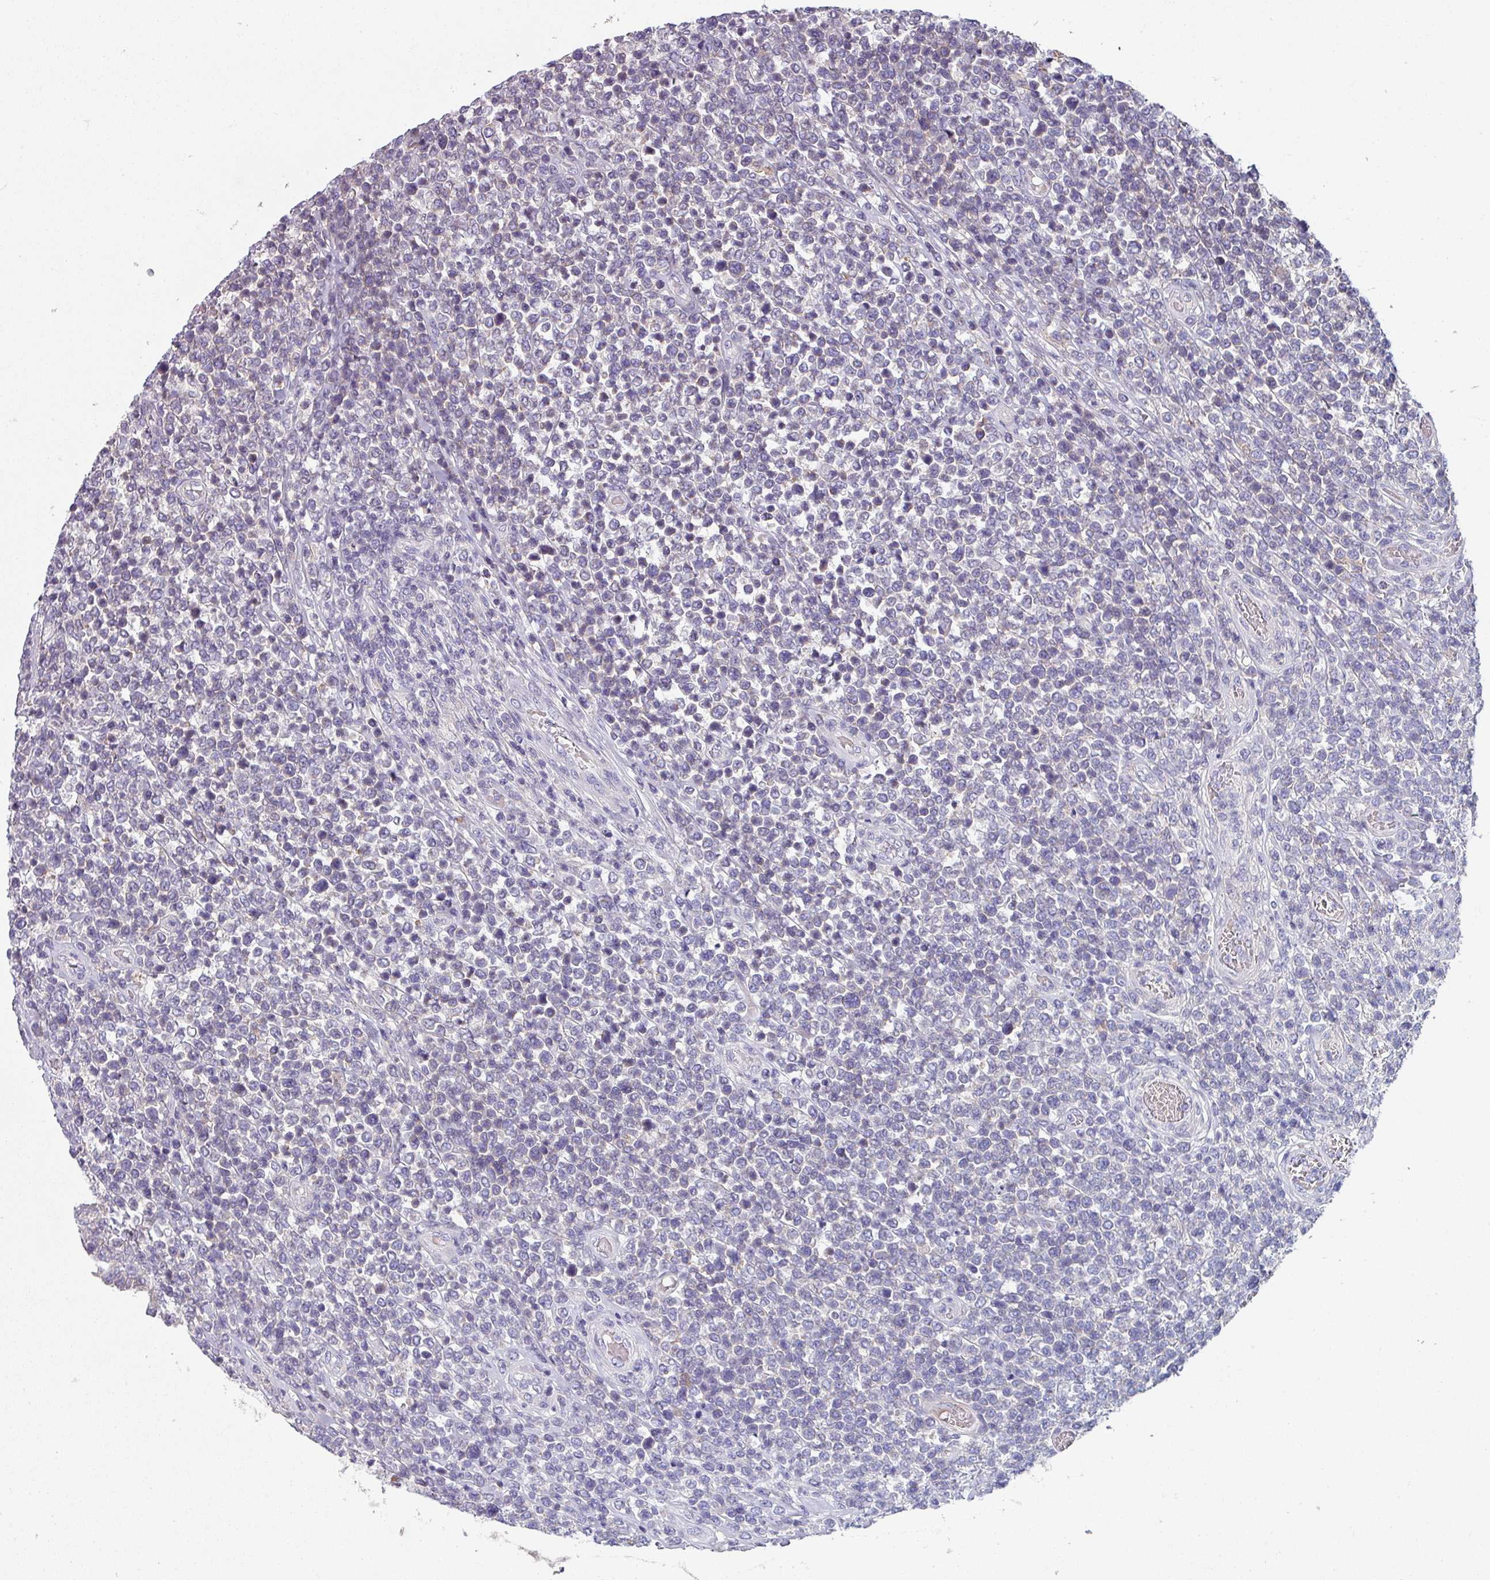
{"staining": {"intensity": "negative", "quantity": "none", "location": "none"}, "tissue": "lymphoma", "cell_type": "Tumor cells", "image_type": "cancer", "snomed": [{"axis": "morphology", "description": "Malignant lymphoma, non-Hodgkin's type, High grade"}, {"axis": "topography", "description": "Soft tissue"}], "caption": "The image displays no significant positivity in tumor cells of lymphoma.", "gene": "TMEM132A", "patient": {"sex": "female", "age": 56}}